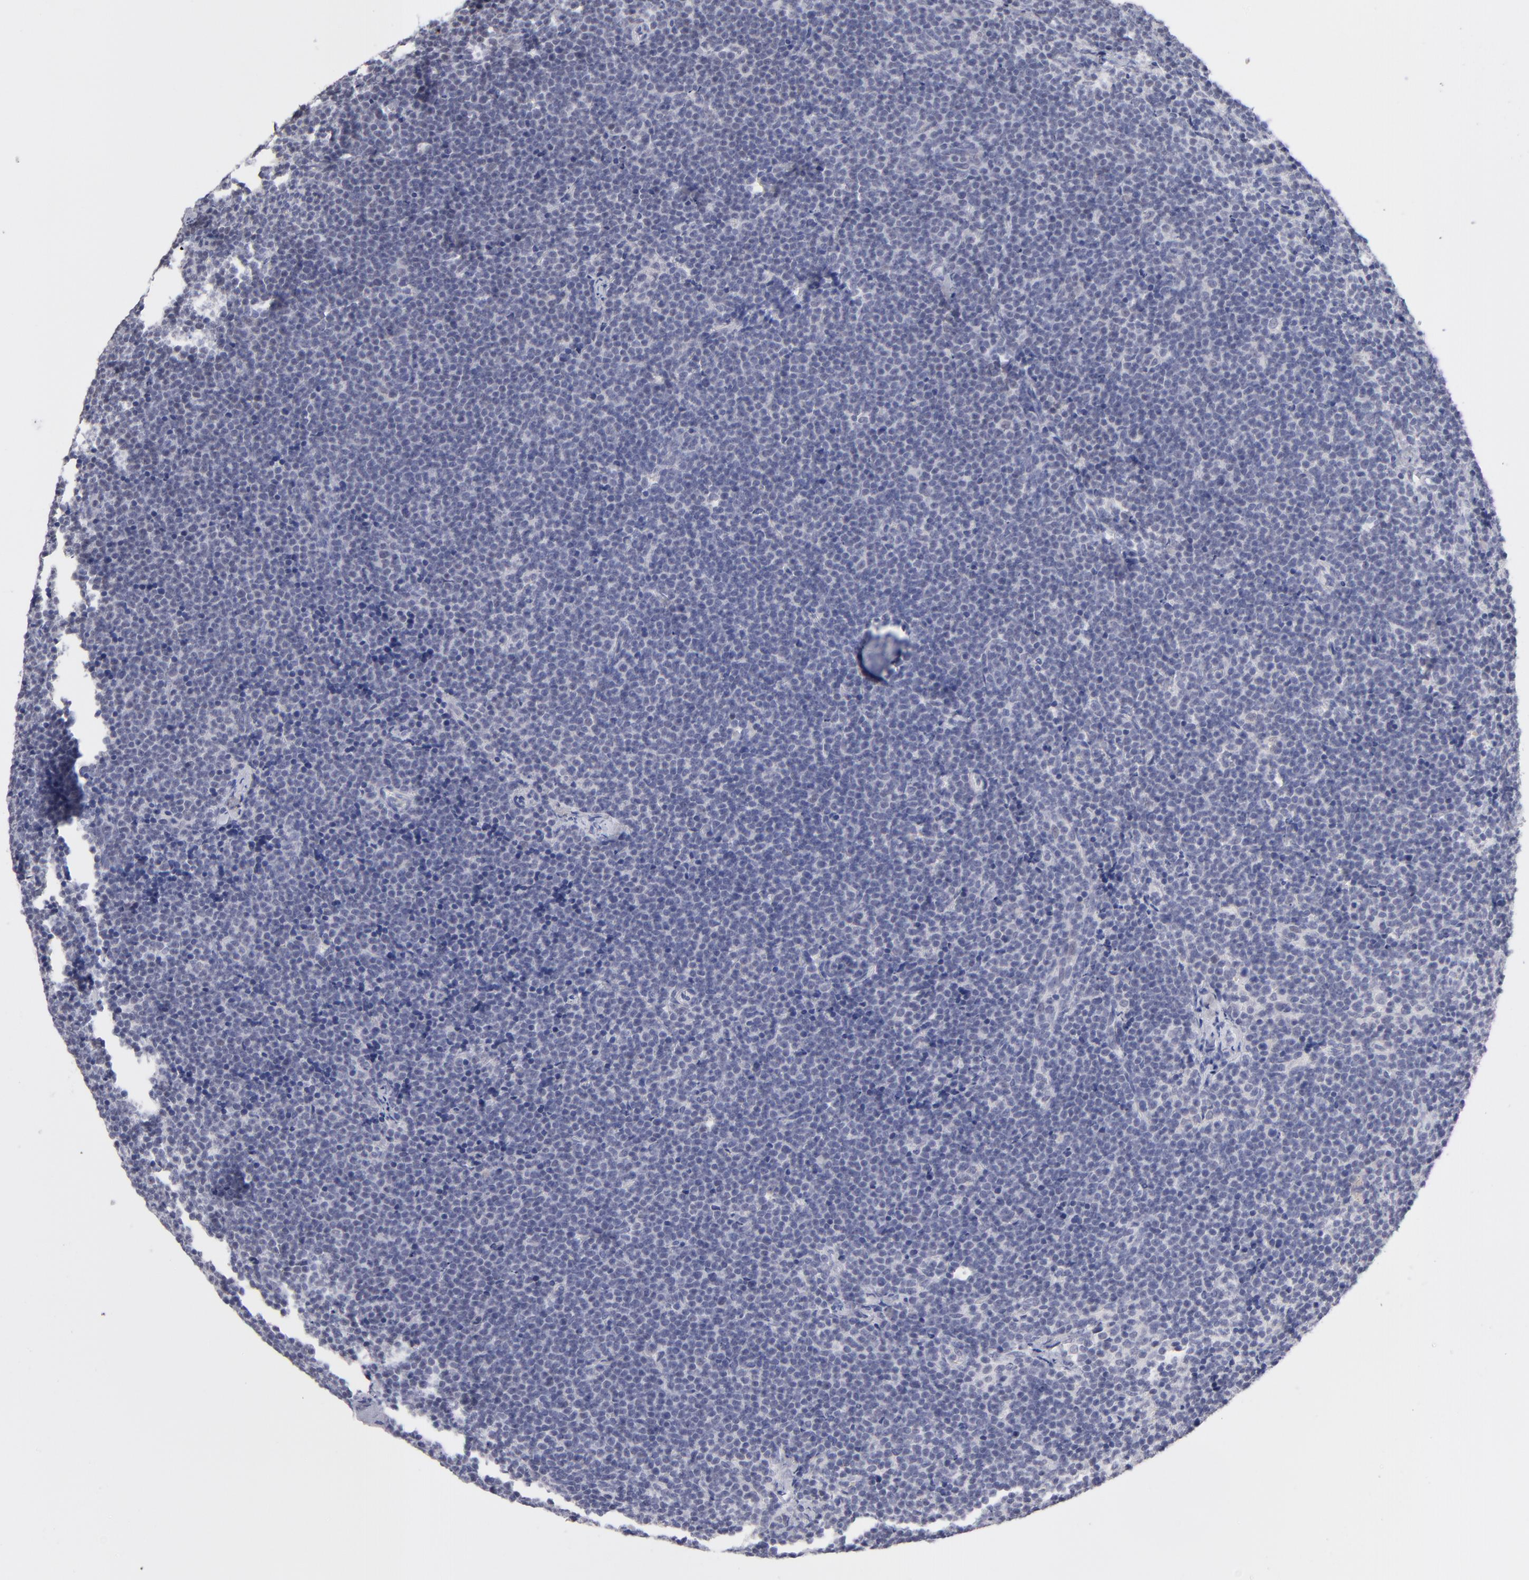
{"staining": {"intensity": "weak", "quantity": "25%-75%", "location": "cytoplasmic/membranous"}, "tissue": "lymphoma", "cell_type": "Tumor cells", "image_type": "cancer", "snomed": [{"axis": "morphology", "description": "Malignant lymphoma, non-Hodgkin's type, High grade"}, {"axis": "topography", "description": "Lymph node"}], "caption": "Immunohistochemistry (IHC) photomicrograph of lymphoma stained for a protein (brown), which demonstrates low levels of weak cytoplasmic/membranous positivity in approximately 25%-75% of tumor cells.", "gene": "TEX11", "patient": {"sex": "female", "age": 58}}